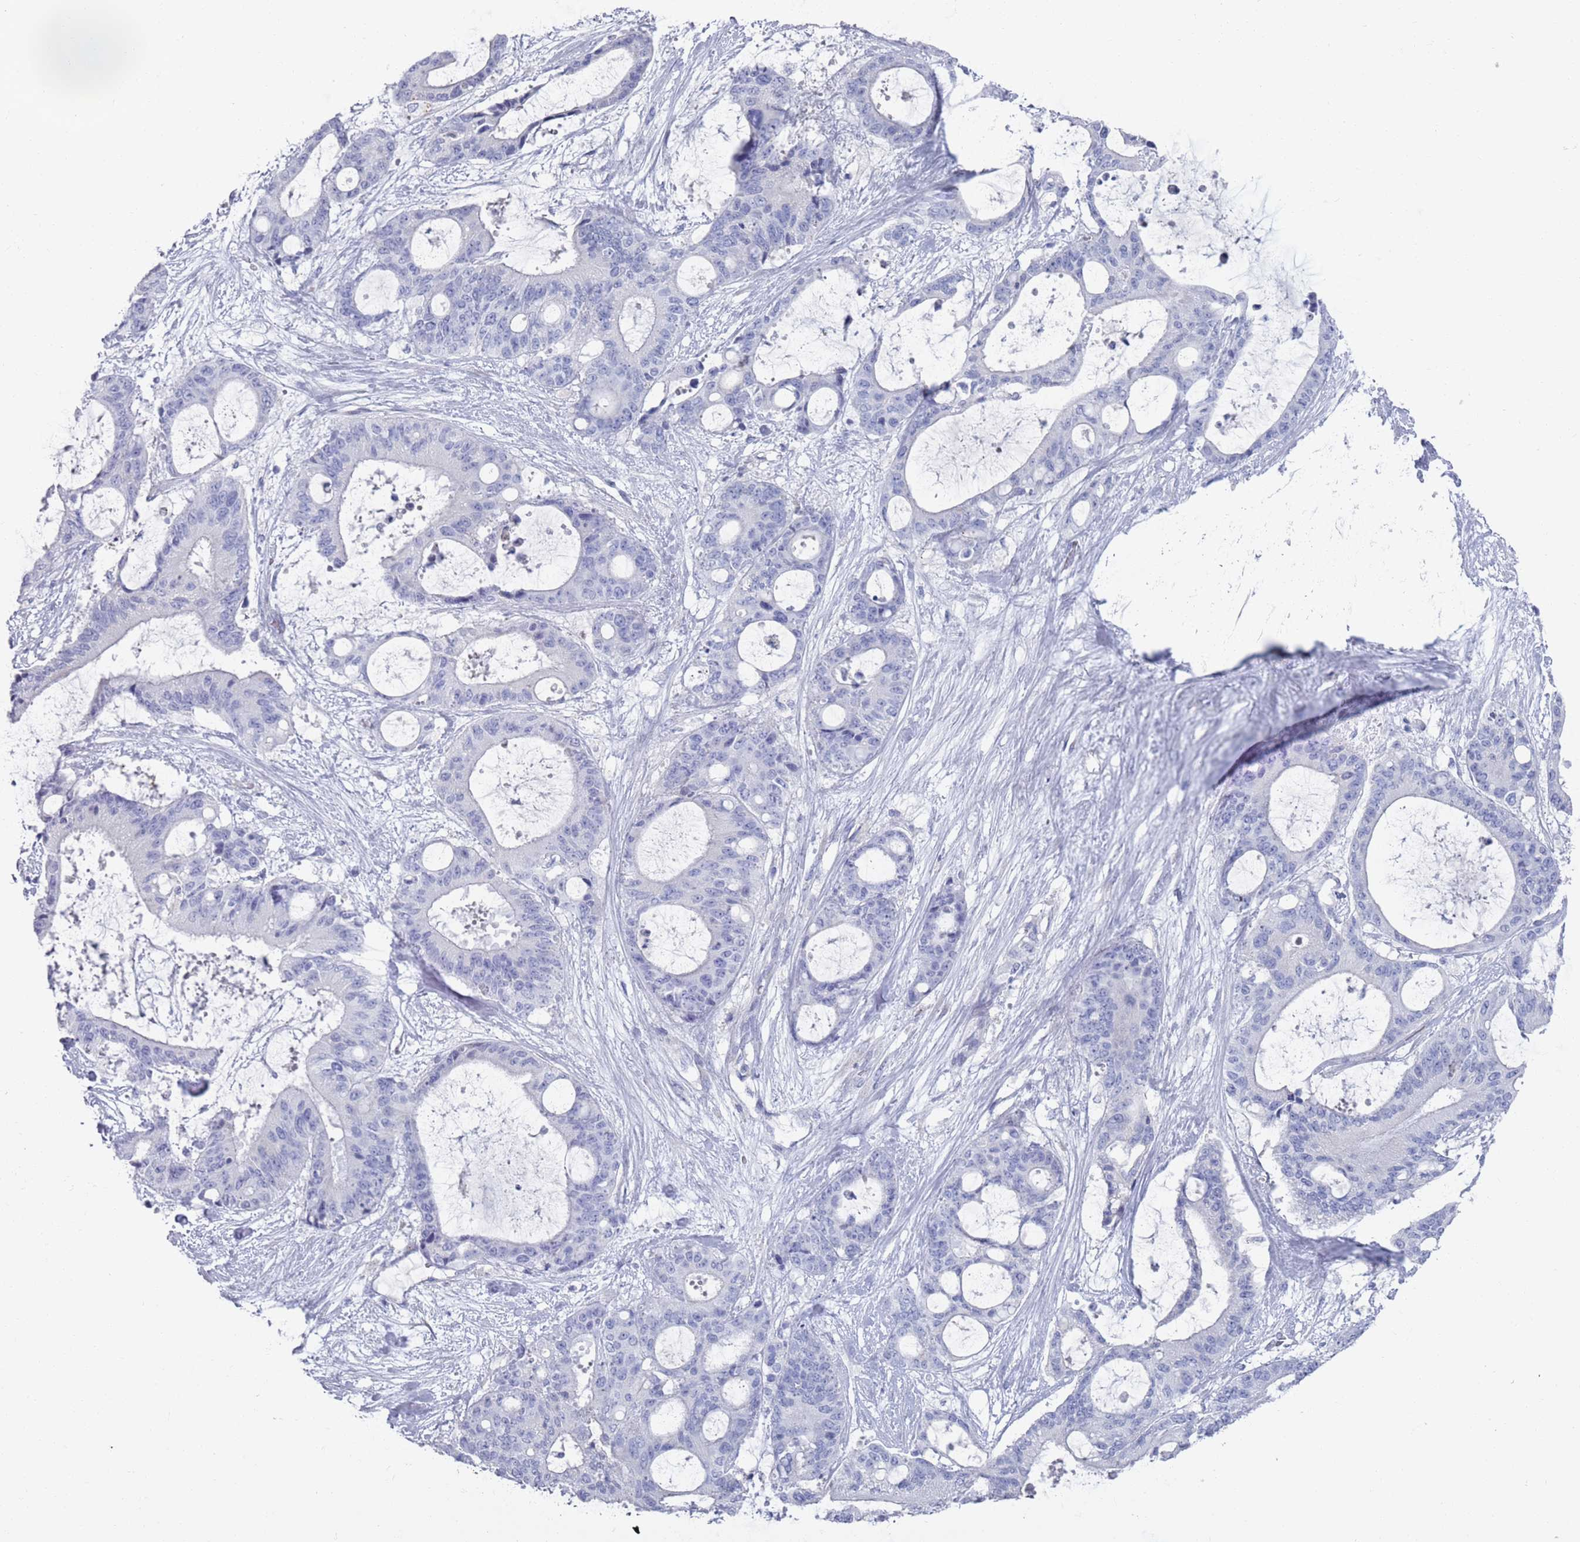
{"staining": {"intensity": "negative", "quantity": "none", "location": "none"}, "tissue": "liver cancer", "cell_type": "Tumor cells", "image_type": "cancer", "snomed": [{"axis": "morphology", "description": "Normal tissue, NOS"}, {"axis": "morphology", "description": "Cholangiocarcinoma"}, {"axis": "topography", "description": "Liver"}, {"axis": "topography", "description": "Peripheral nerve tissue"}], "caption": "Immunohistochemistry photomicrograph of liver cancer (cholangiocarcinoma) stained for a protein (brown), which shows no expression in tumor cells.", "gene": "MAT1A", "patient": {"sex": "female", "age": 73}}